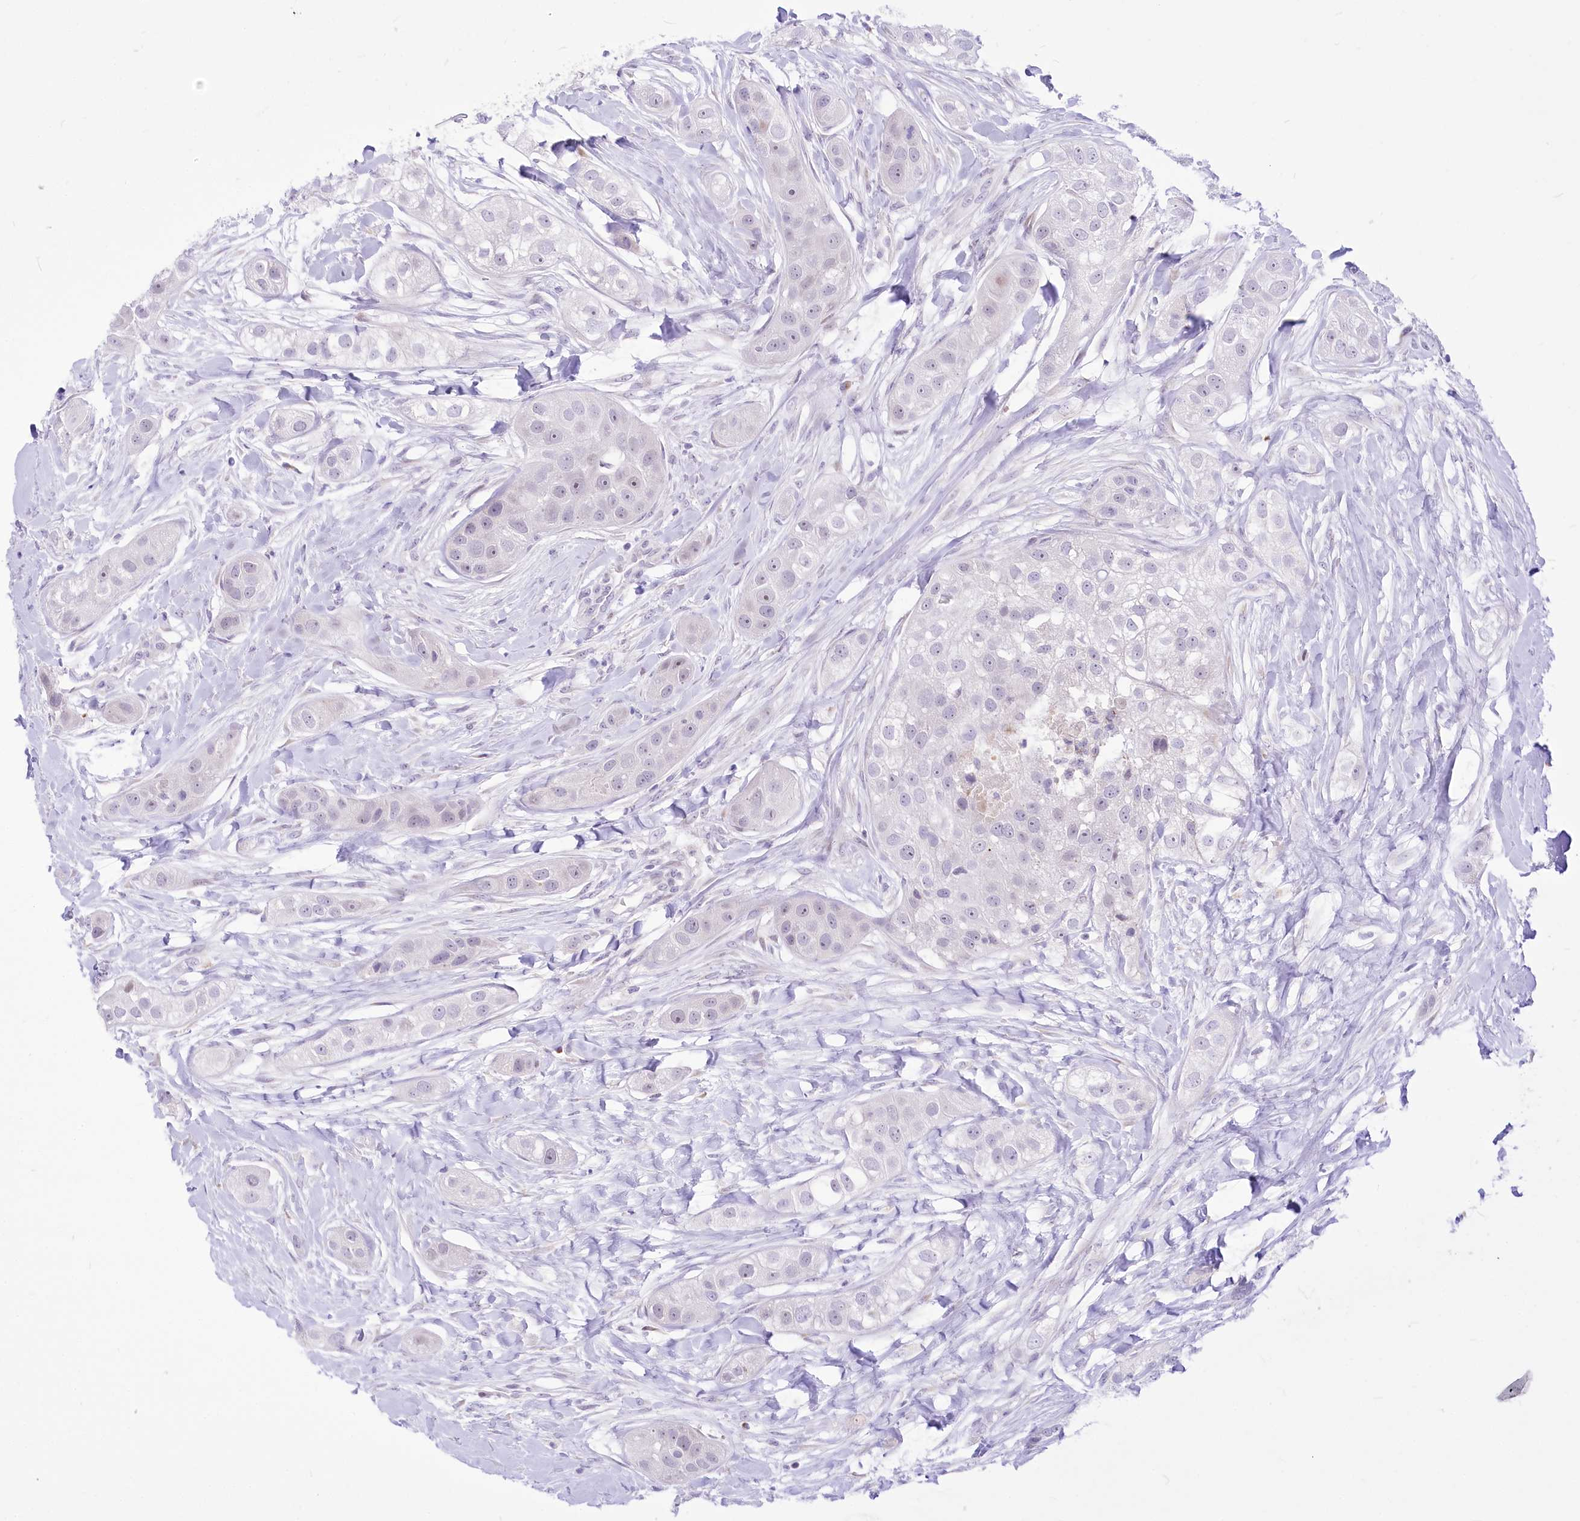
{"staining": {"intensity": "negative", "quantity": "none", "location": "none"}, "tissue": "head and neck cancer", "cell_type": "Tumor cells", "image_type": "cancer", "snomed": [{"axis": "morphology", "description": "Normal tissue, NOS"}, {"axis": "morphology", "description": "Squamous cell carcinoma, NOS"}, {"axis": "topography", "description": "Skeletal muscle"}, {"axis": "topography", "description": "Head-Neck"}], "caption": "IHC histopathology image of neoplastic tissue: human head and neck cancer (squamous cell carcinoma) stained with DAB (3,3'-diaminobenzidine) shows no significant protein staining in tumor cells. (DAB (3,3'-diaminobenzidine) immunohistochemistry, high magnification).", "gene": "BEND7", "patient": {"sex": "male", "age": 51}}